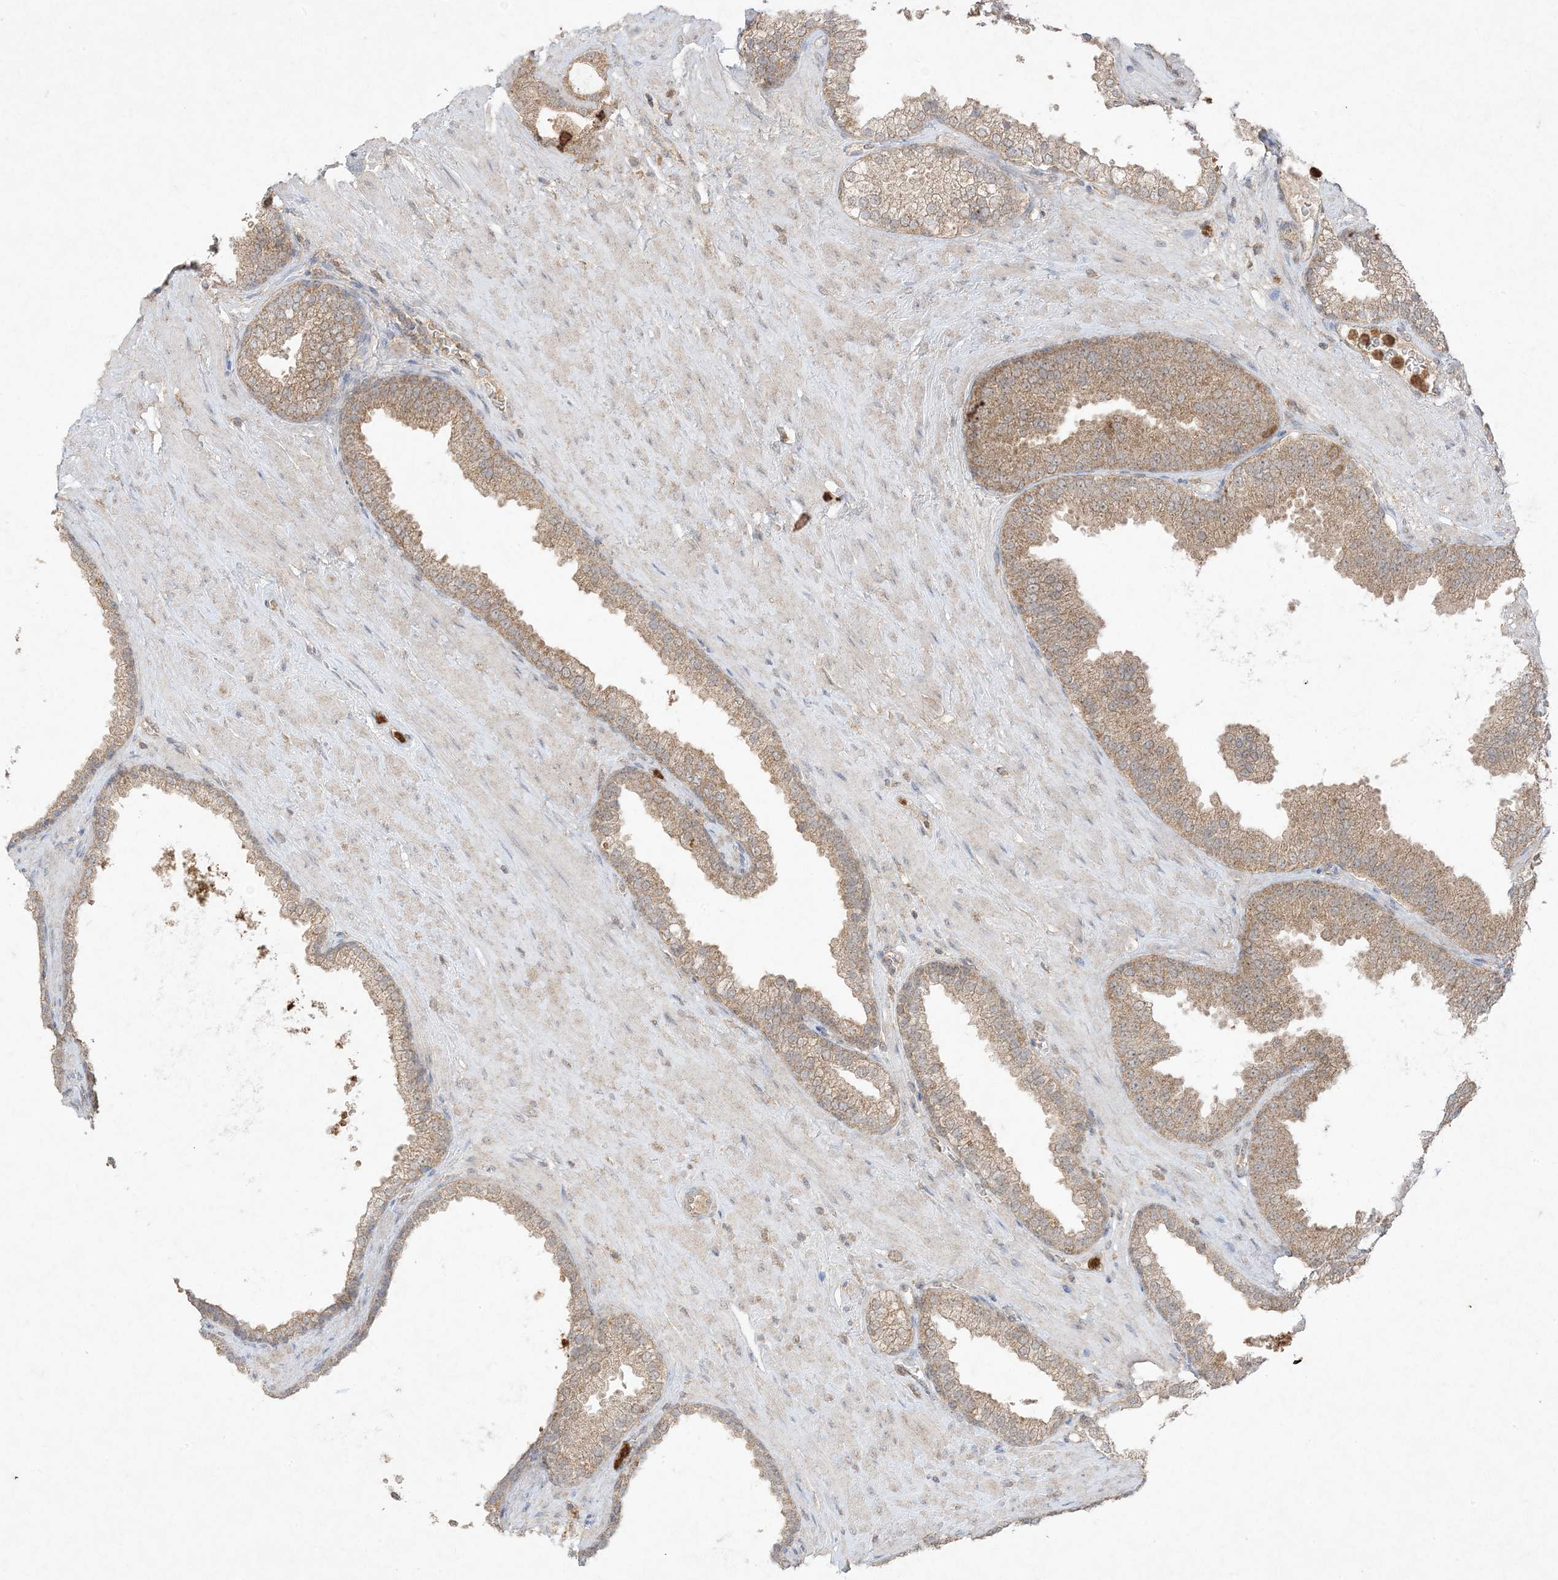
{"staining": {"intensity": "moderate", "quantity": ">75%", "location": "cytoplasmic/membranous"}, "tissue": "prostate cancer", "cell_type": "Tumor cells", "image_type": "cancer", "snomed": [{"axis": "morphology", "description": "Adenocarcinoma, Low grade"}, {"axis": "topography", "description": "Prostate"}], "caption": "A high-resolution histopathology image shows IHC staining of prostate cancer, which demonstrates moderate cytoplasmic/membranous expression in about >75% of tumor cells.", "gene": "UBE2C", "patient": {"sex": "male", "age": 62}}